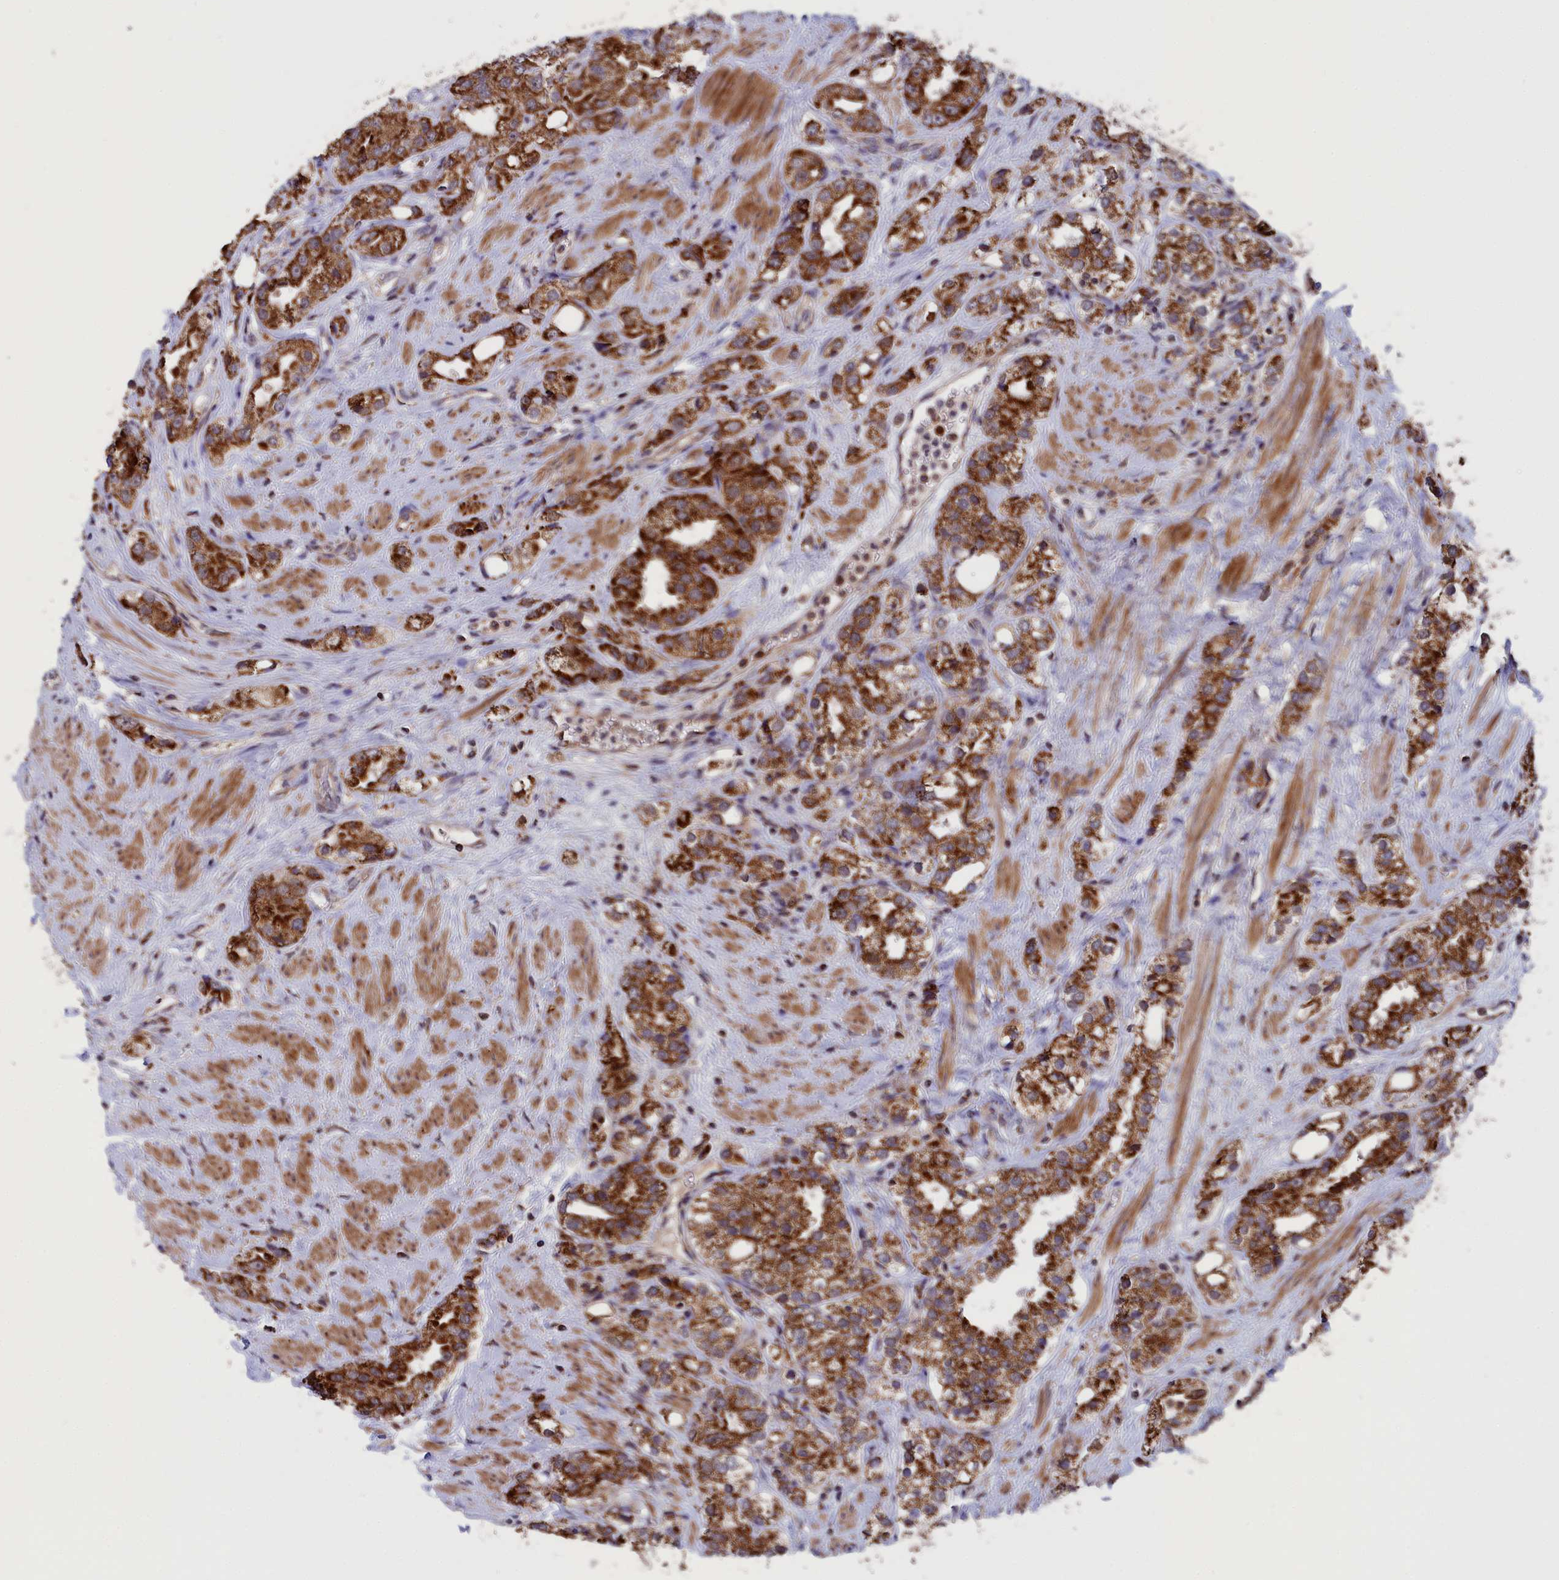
{"staining": {"intensity": "strong", "quantity": ">75%", "location": "cytoplasmic/membranous"}, "tissue": "prostate cancer", "cell_type": "Tumor cells", "image_type": "cancer", "snomed": [{"axis": "morphology", "description": "Adenocarcinoma, NOS"}, {"axis": "topography", "description": "Prostate"}], "caption": "Tumor cells exhibit high levels of strong cytoplasmic/membranous positivity in about >75% of cells in human adenocarcinoma (prostate).", "gene": "TIMM44", "patient": {"sex": "male", "age": 79}}